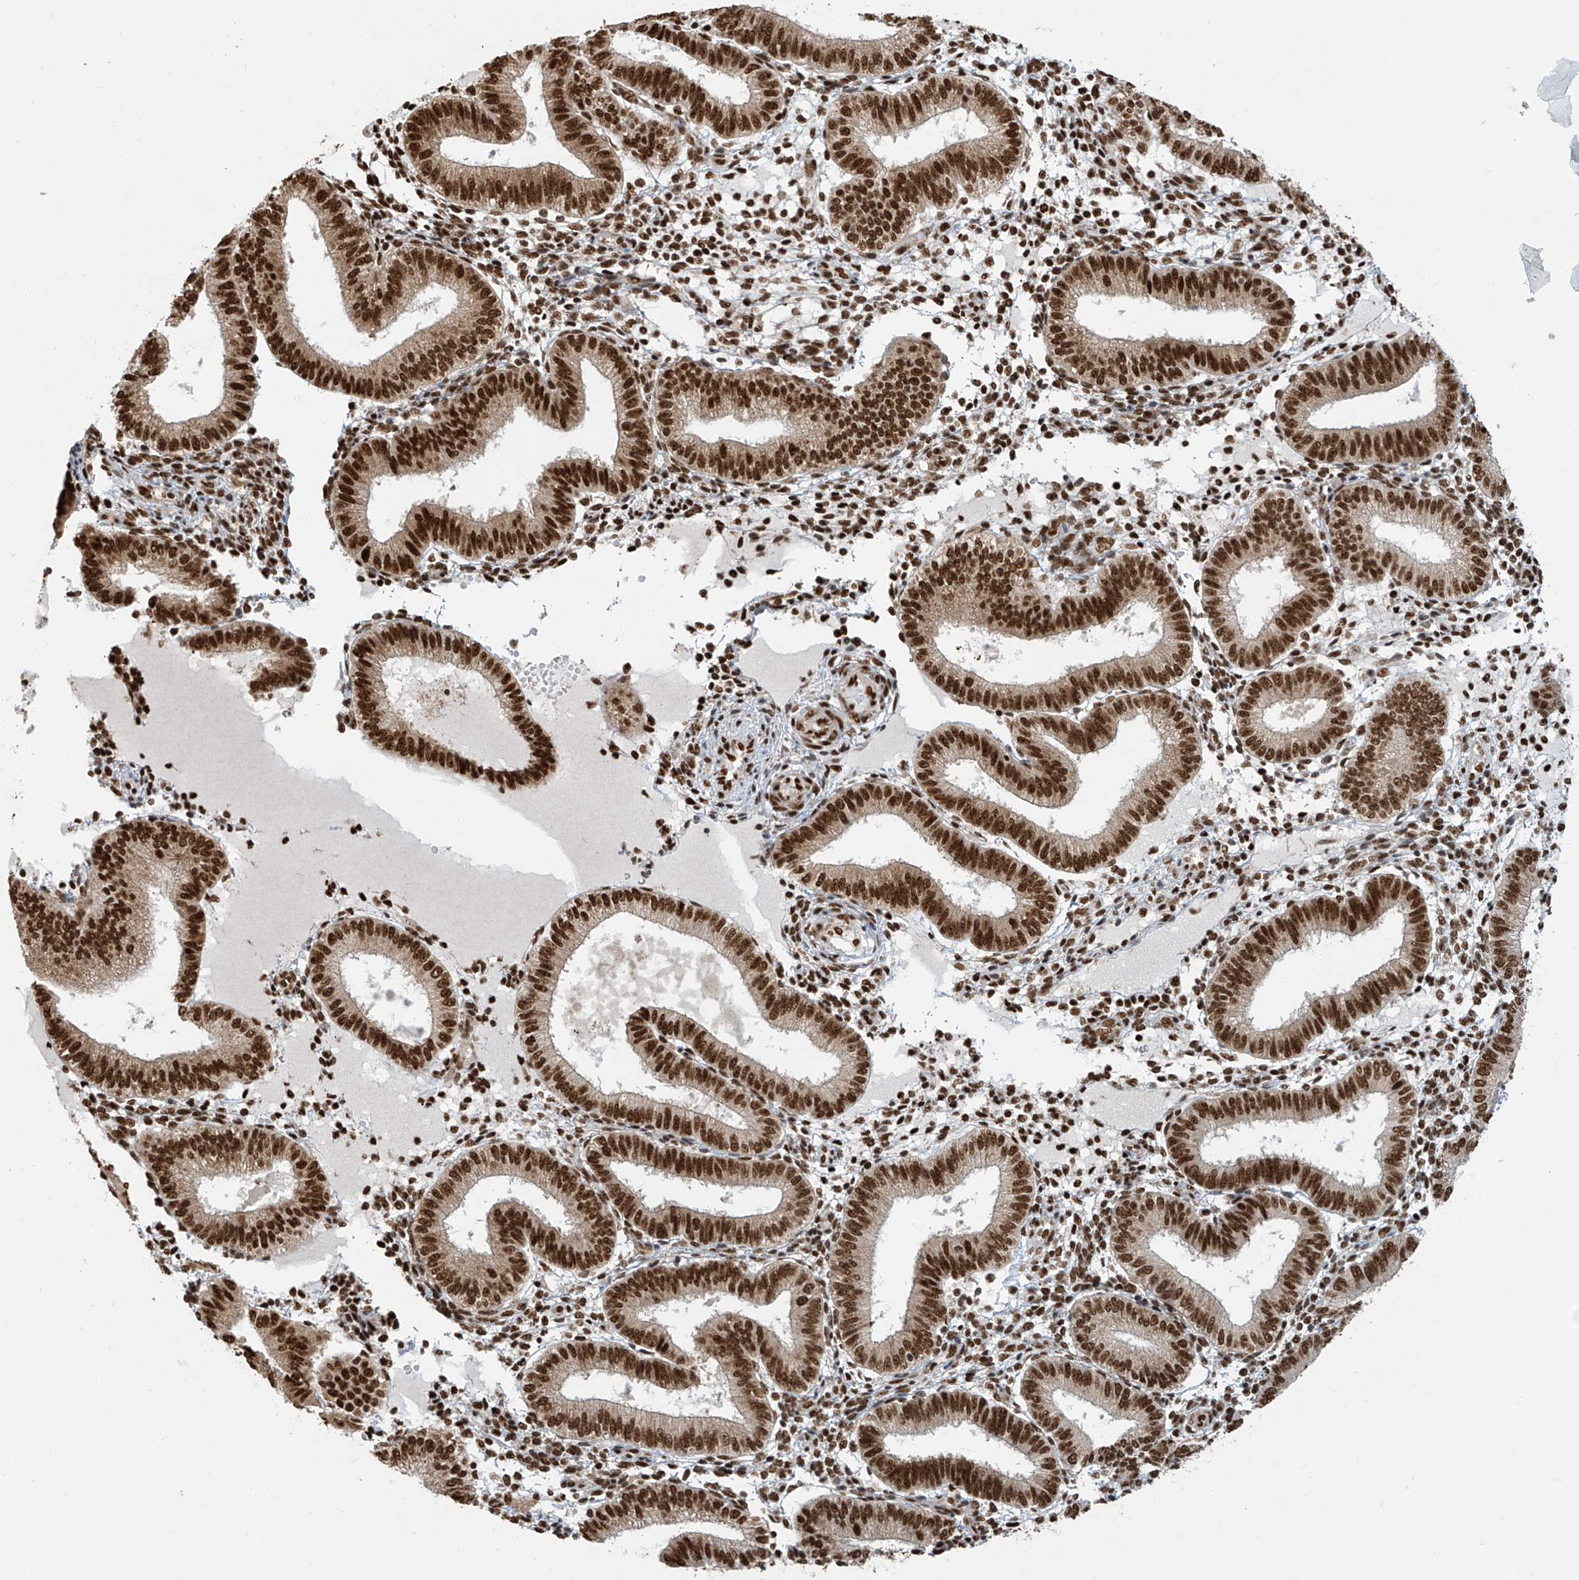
{"staining": {"intensity": "strong", "quantity": ">75%", "location": "nuclear"}, "tissue": "endometrium", "cell_type": "Cells in endometrial stroma", "image_type": "normal", "snomed": [{"axis": "morphology", "description": "Normal tissue, NOS"}, {"axis": "topography", "description": "Endometrium"}], "caption": "IHC staining of benign endometrium, which reveals high levels of strong nuclear staining in approximately >75% of cells in endometrial stroma indicating strong nuclear protein positivity. The staining was performed using DAB (brown) for protein detection and nuclei were counterstained in hematoxylin (blue).", "gene": "FAM193B", "patient": {"sex": "female", "age": 39}}